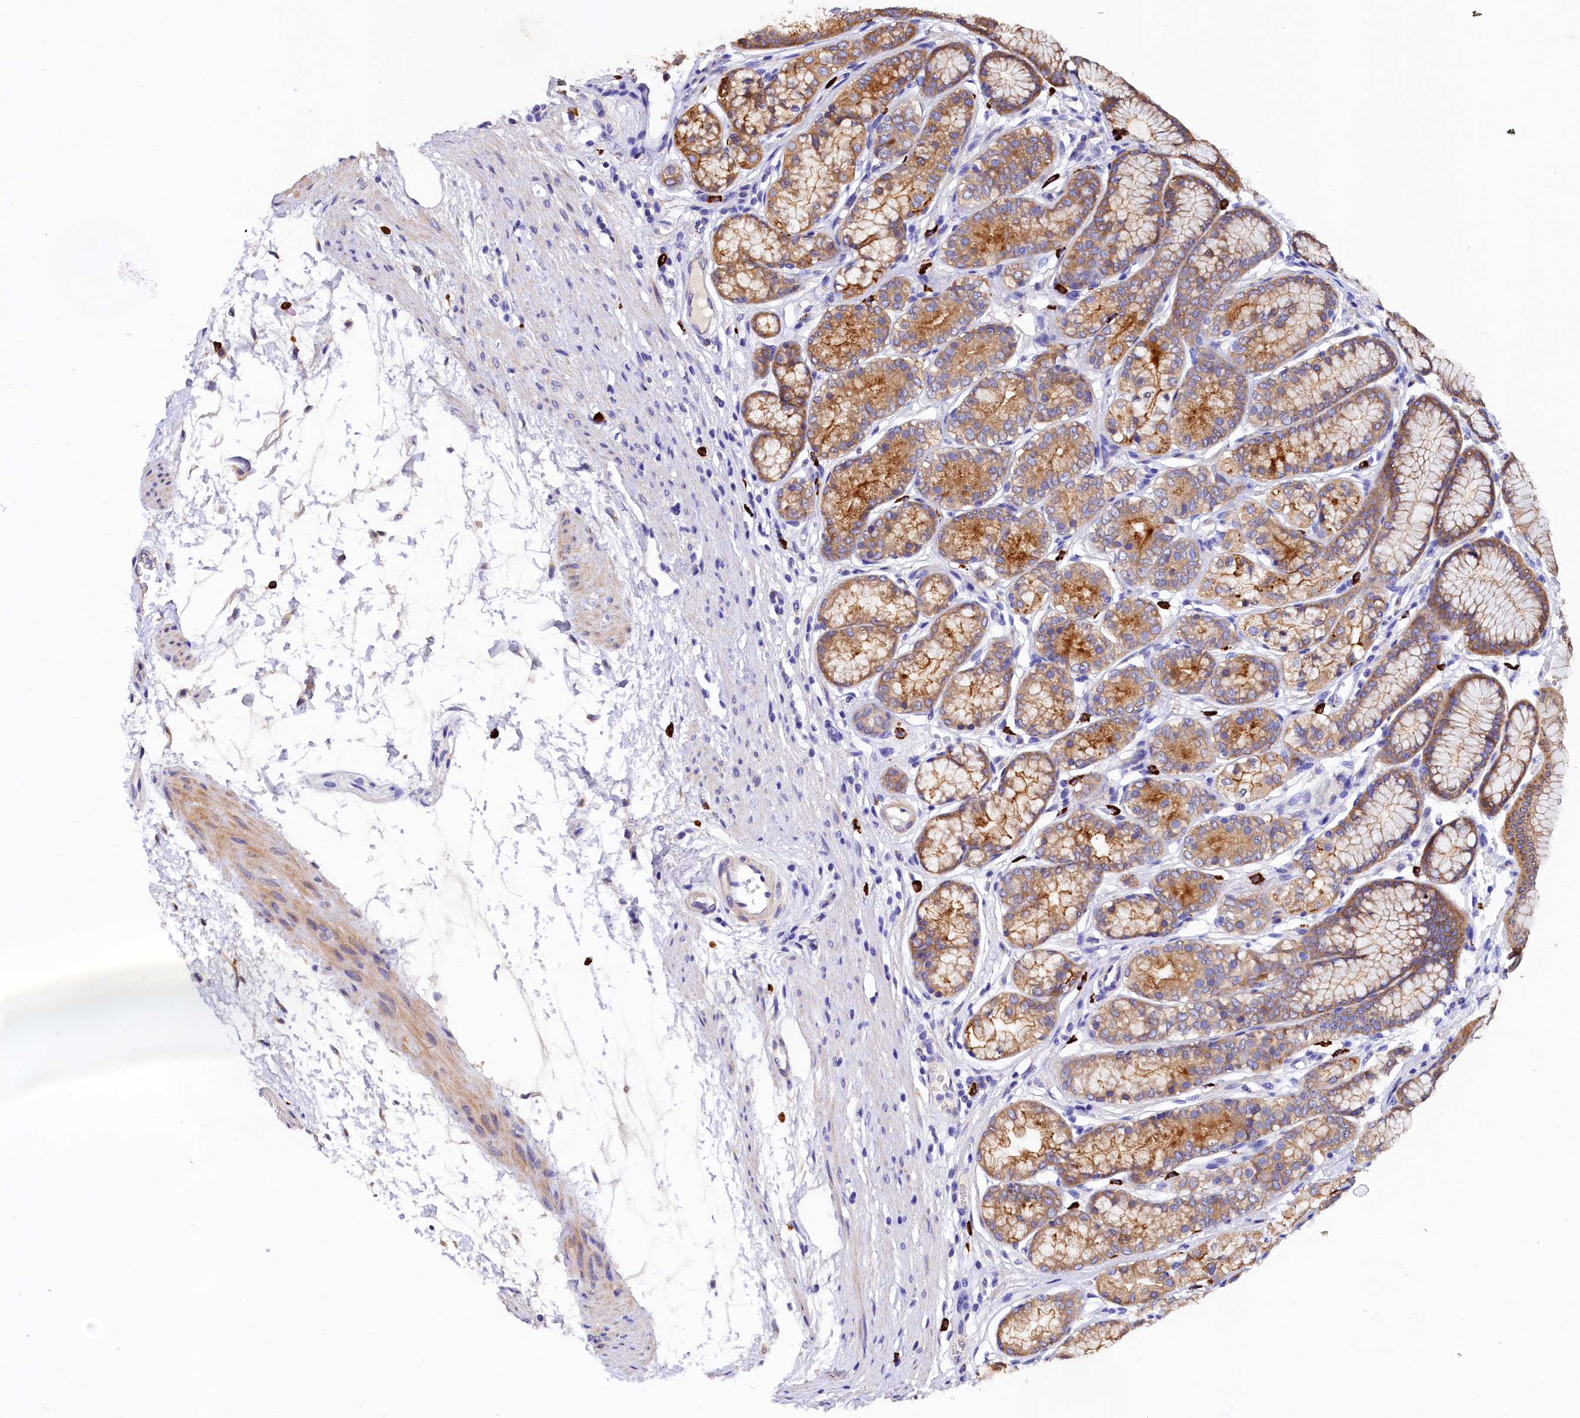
{"staining": {"intensity": "moderate", "quantity": ">75%", "location": "cytoplasmic/membranous"}, "tissue": "stomach", "cell_type": "Glandular cells", "image_type": "normal", "snomed": [{"axis": "morphology", "description": "Normal tissue, NOS"}, {"axis": "morphology", "description": "Adenocarcinoma, NOS"}, {"axis": "morphology", "description": "Adenocarcinoma, High grade"}, {"axis": "topography", "description": "Stomach, upper"}, {"axis": "topography", "description": "Stomach"}], "caption": "Immunohistochemistry of benign stomach shows medium levels of moderate cytoplasmic/membranous expression in approximately >75% of glandular cells.", "gene": "EPS8L2", "patient": {"sex": "female", "age": 65}}